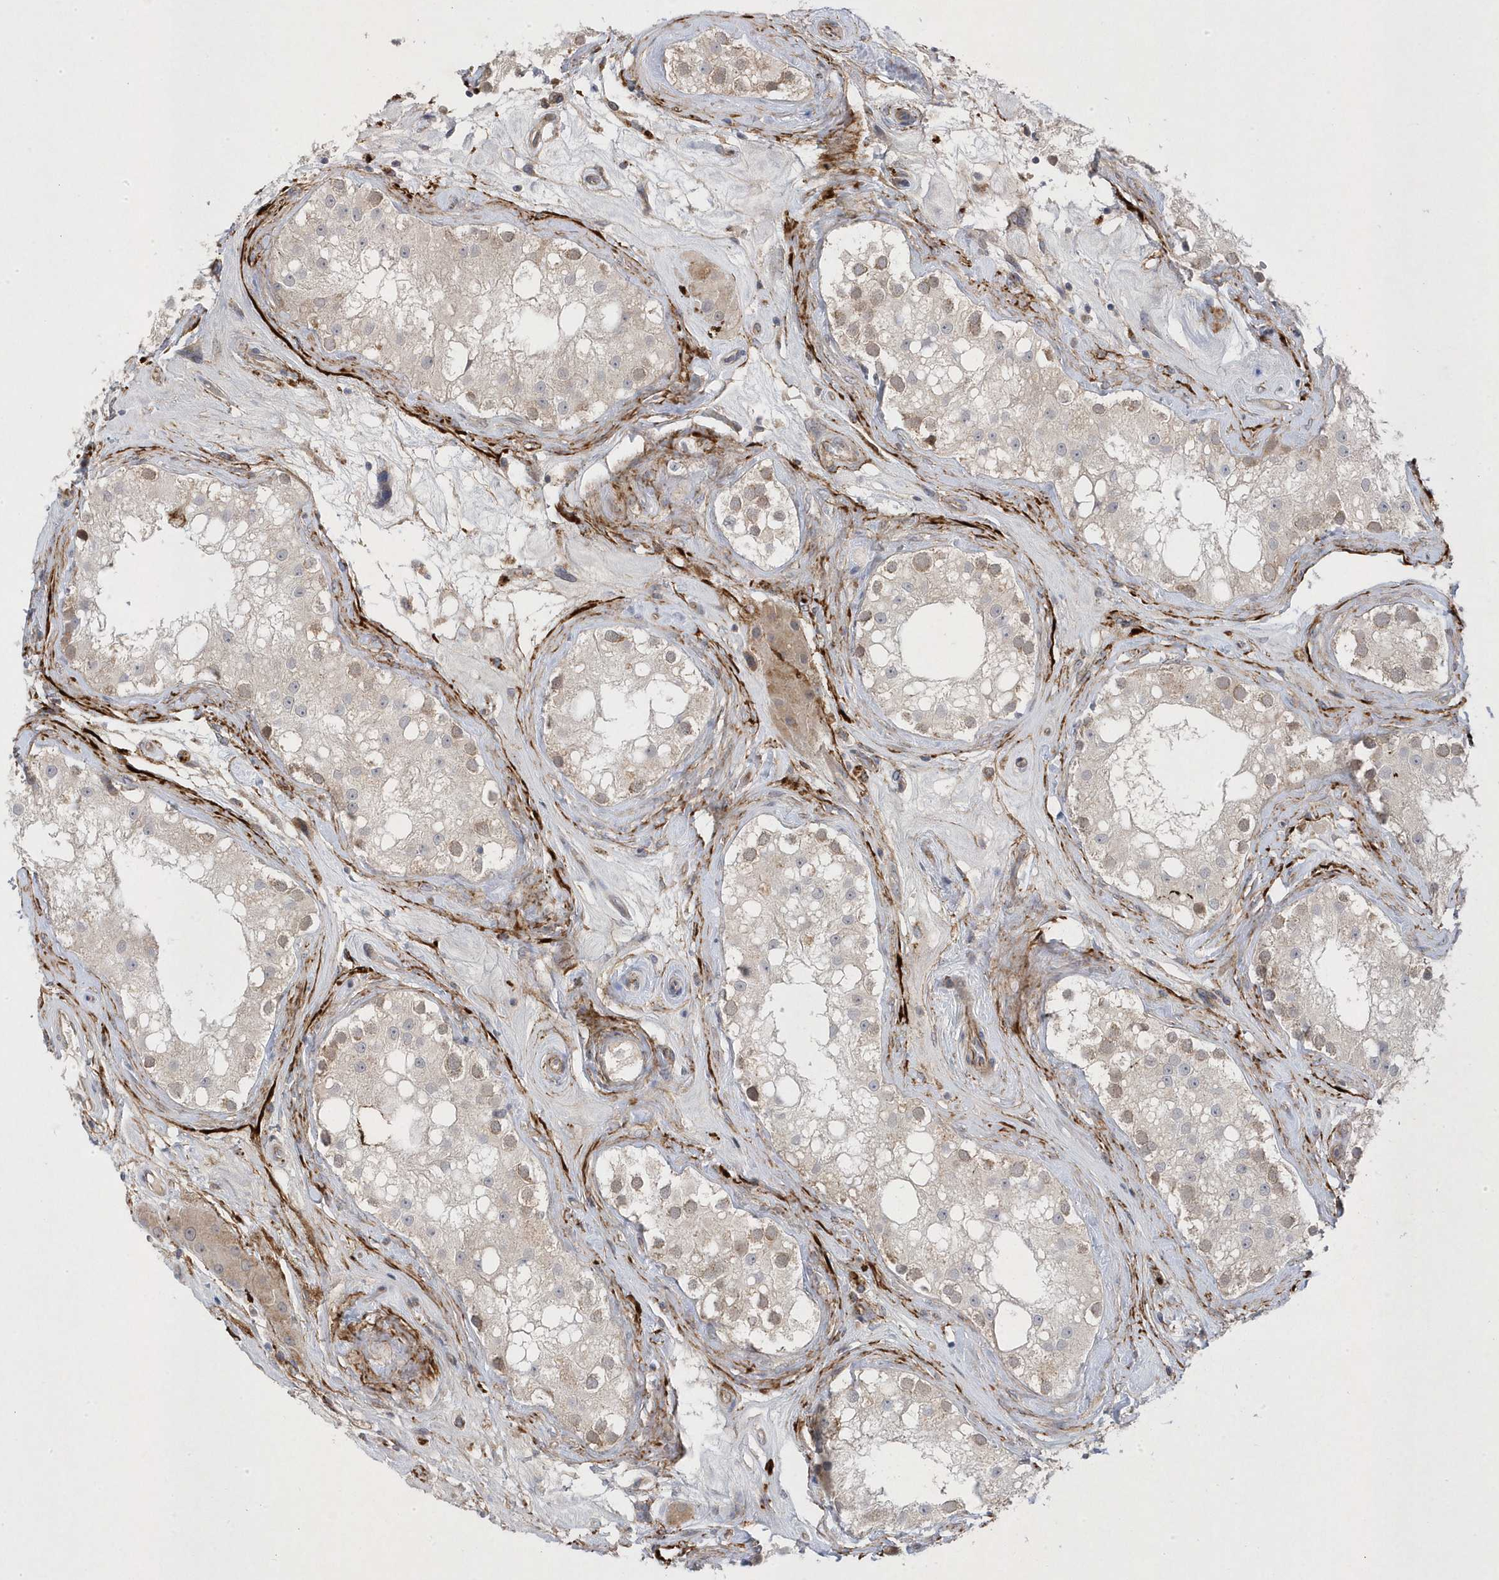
{"staining": {"intensity": "moderate", "quantity": "<25%", "location": "nuclear"}, "tissue": "testis", "cell_type": "Cells in seminiferous ducts", "image_type": "normal", "snomed": [{"axis": "morphology", "description": "Normal tissue, NOS"}, {"axis": "topography", "description": "Testis"}], "caption": "The histopathology image exhibits a brown stain indicating the presence of a protein in the nuclear of cells in seminiferous ducts in testis. The protein of interest is shown in brown color, while the nuclei are stained blue.", "gene": "ANAPC1", "patient": {"sex": "male", "age": 84}}